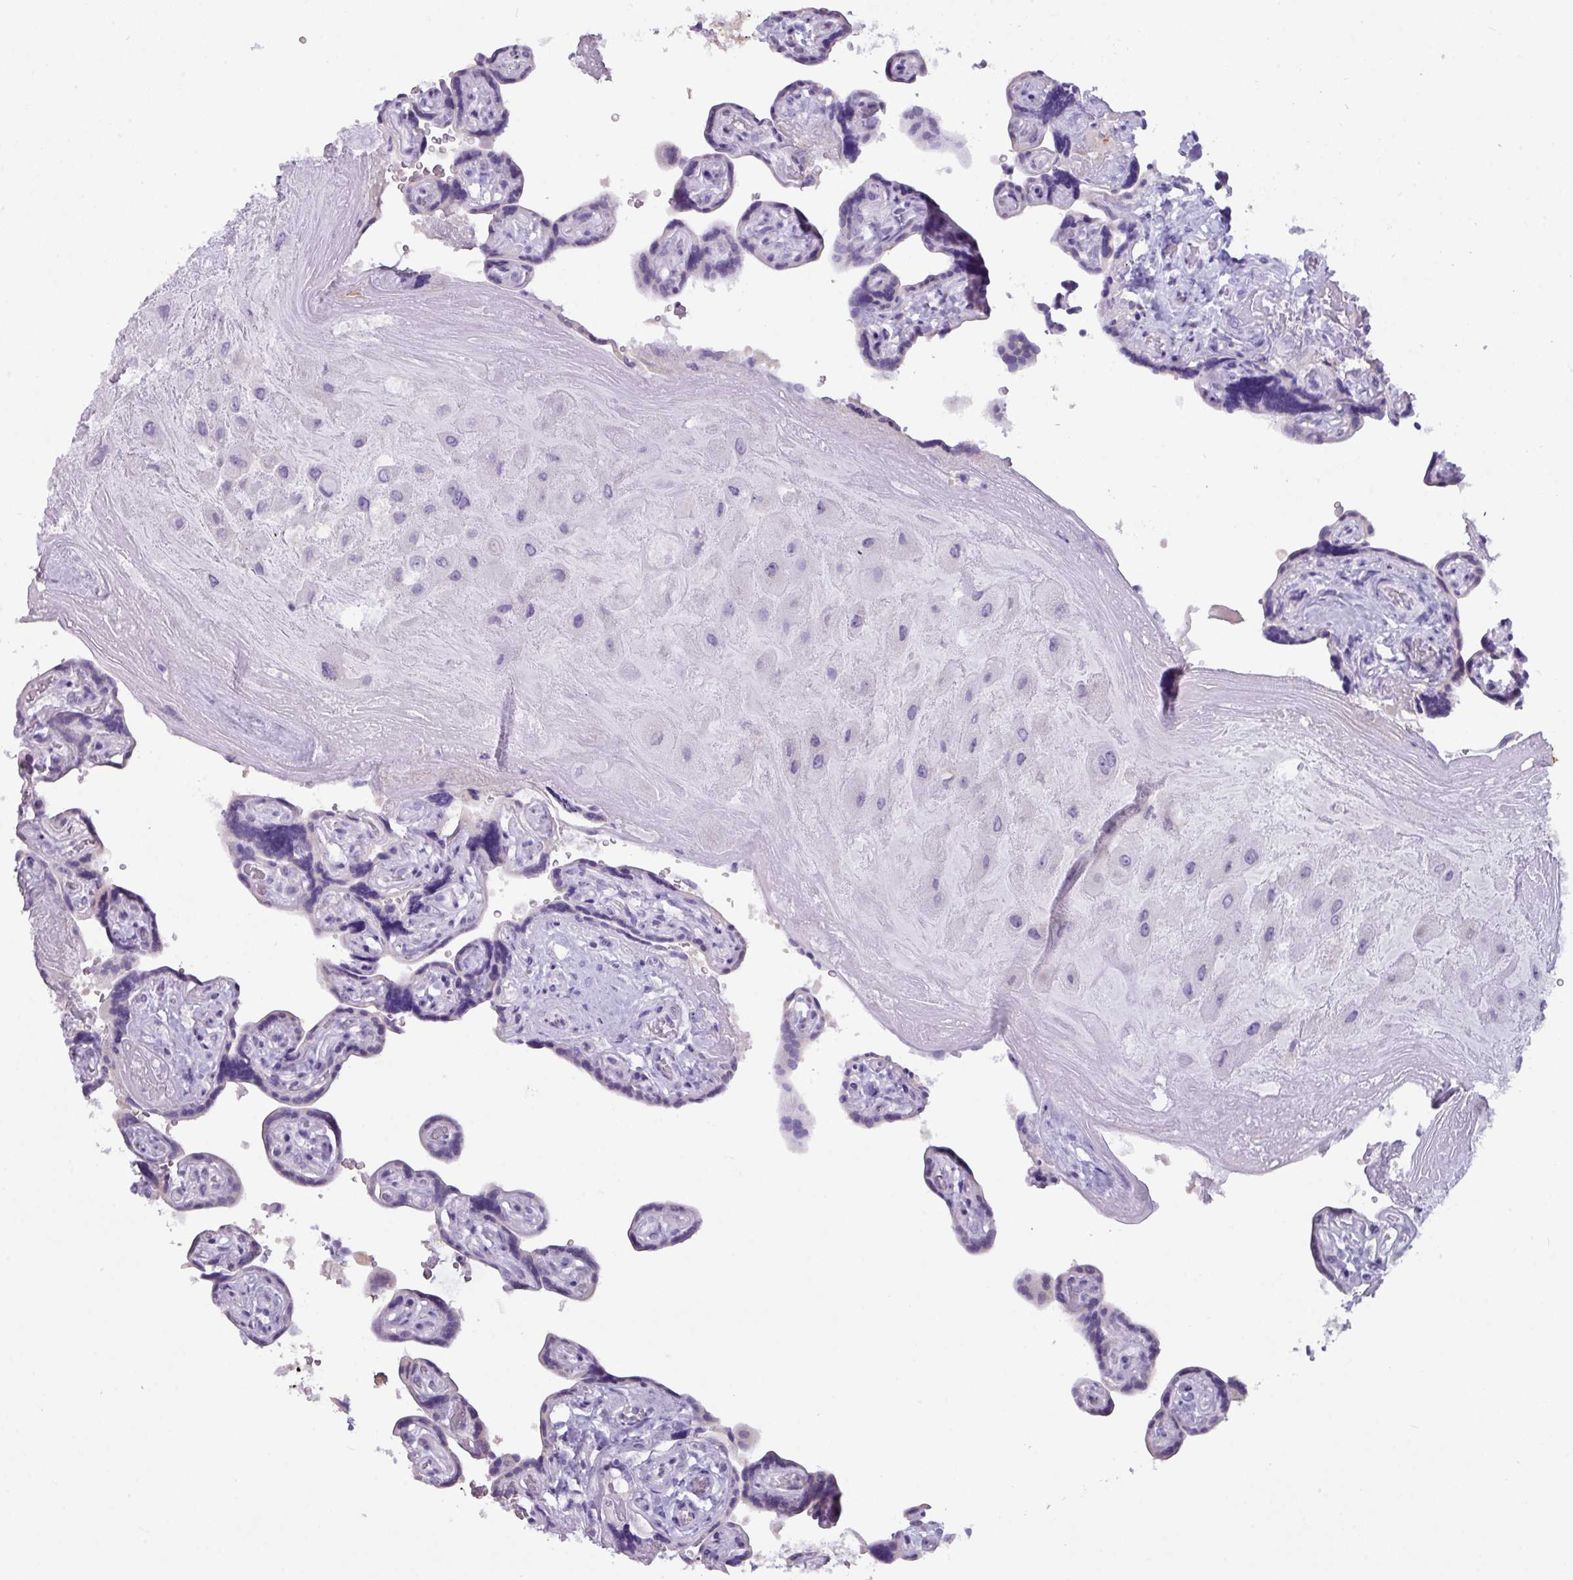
{"staining": {"intensity": "negative", "quantity": "none", "location": "none"}, "tissue": "placenta", "cell_type": "Decidual cells", "image_type": "normal", "snomed": [{"axis": "morphology", "description": "Normal tissue, NOS"}, {"axis": "topography", "description": "Placenta"}], "caption": "Immunohistochemical staining of normal placenta exhibits no significant staining in decidual cells.", "gene": "NCCRP1", "patient": {"sex": "female", "age": 32}}